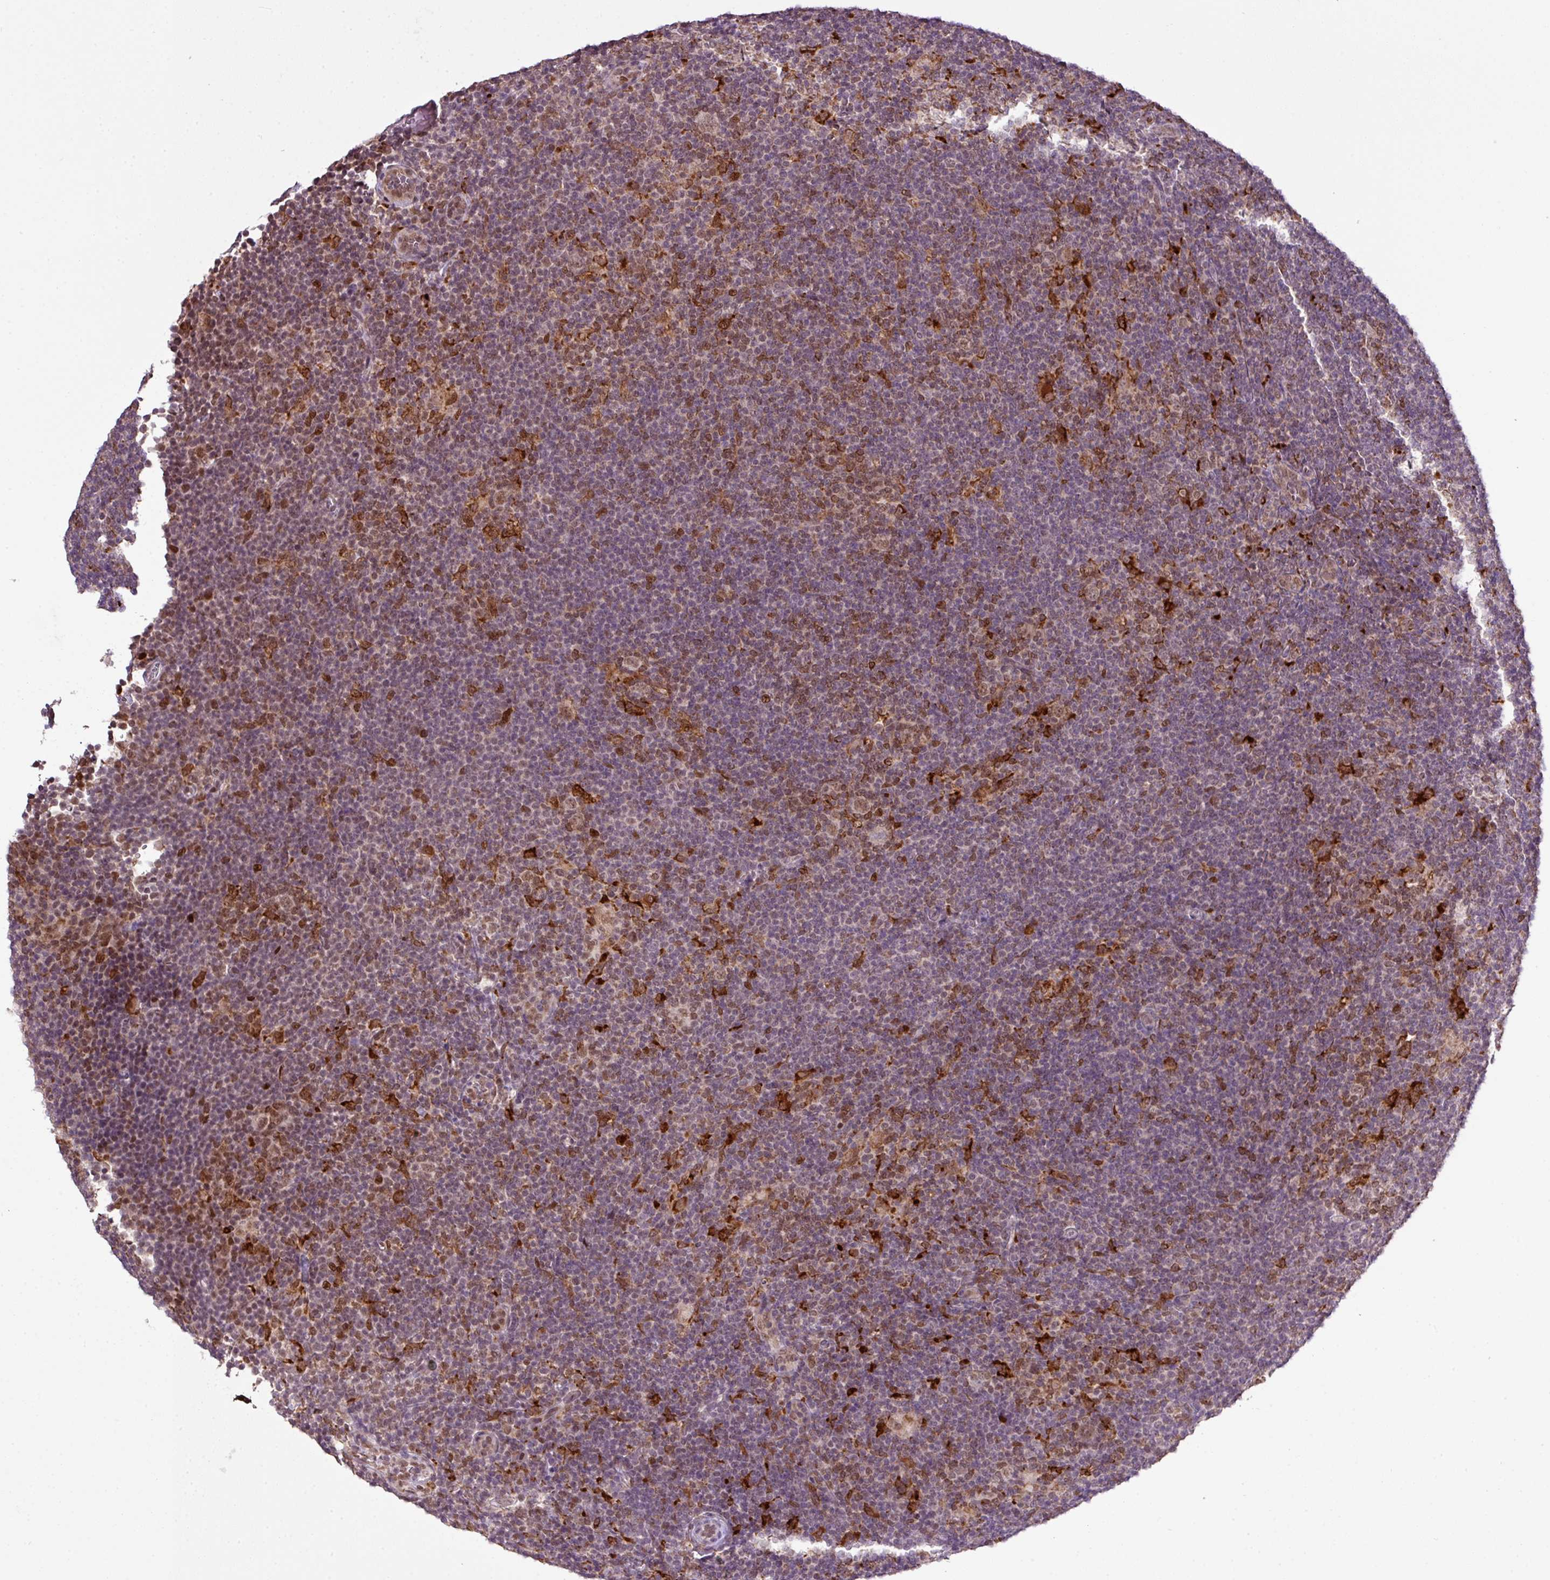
{"staining": {"intensity": "moderate", "quantity": ">75%", "location": "nuclear"}, "tissue": "lymphoma", "cell_type": "Tumor cells", "image_type": "cancer", "snomed": [{"axis": "morphology", "description": "Hodgkin's disease, NOS"}, {"axis": "topography", "description": "Lymph node"}], "caption": "This micrograph exhibits immunohistochemistry (IHC) staining of lymphoma, with medium moderate nuclear positivity in approximately >75% of tumor cells.", "gene": "SMCO4", "patient": {"sex": "female", "age": 57}}